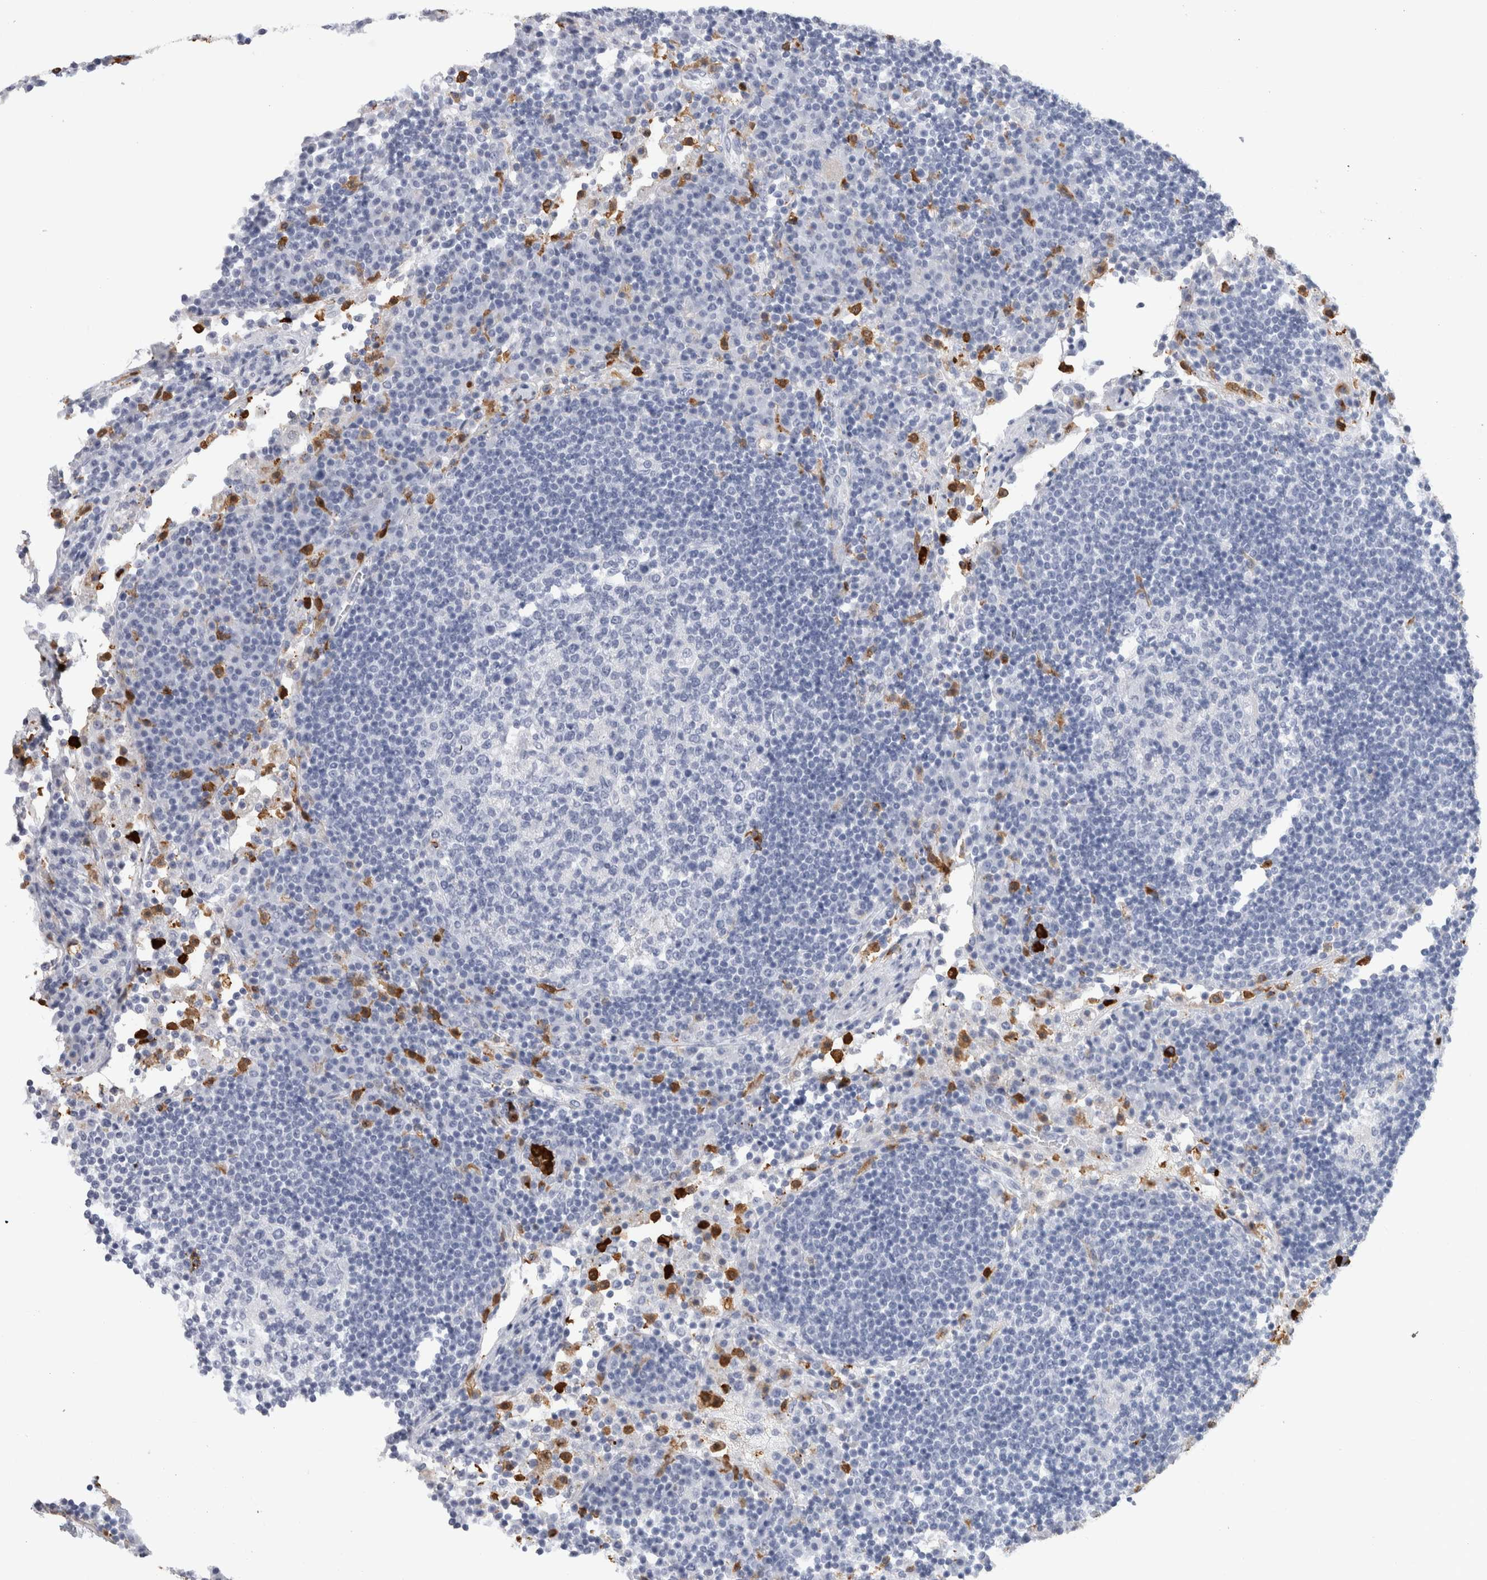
{"staining": {"intensity": "negative", "quantity": "none", "location": "none"}, "tissue": "lymph node", "cell_type": "Germinal center cells", "image_type": "normal", "snomed": [{"axis": "morphology", "description": "Normal tissue, NOS"}, {"axis": "topography", "description": "Lymph node"}], "caption": "This is an IHC image of normal lymph node. There is no staining in germinal center cells.", "gene": "S100A8", "patient": {"sex": "female", "age": 53}}